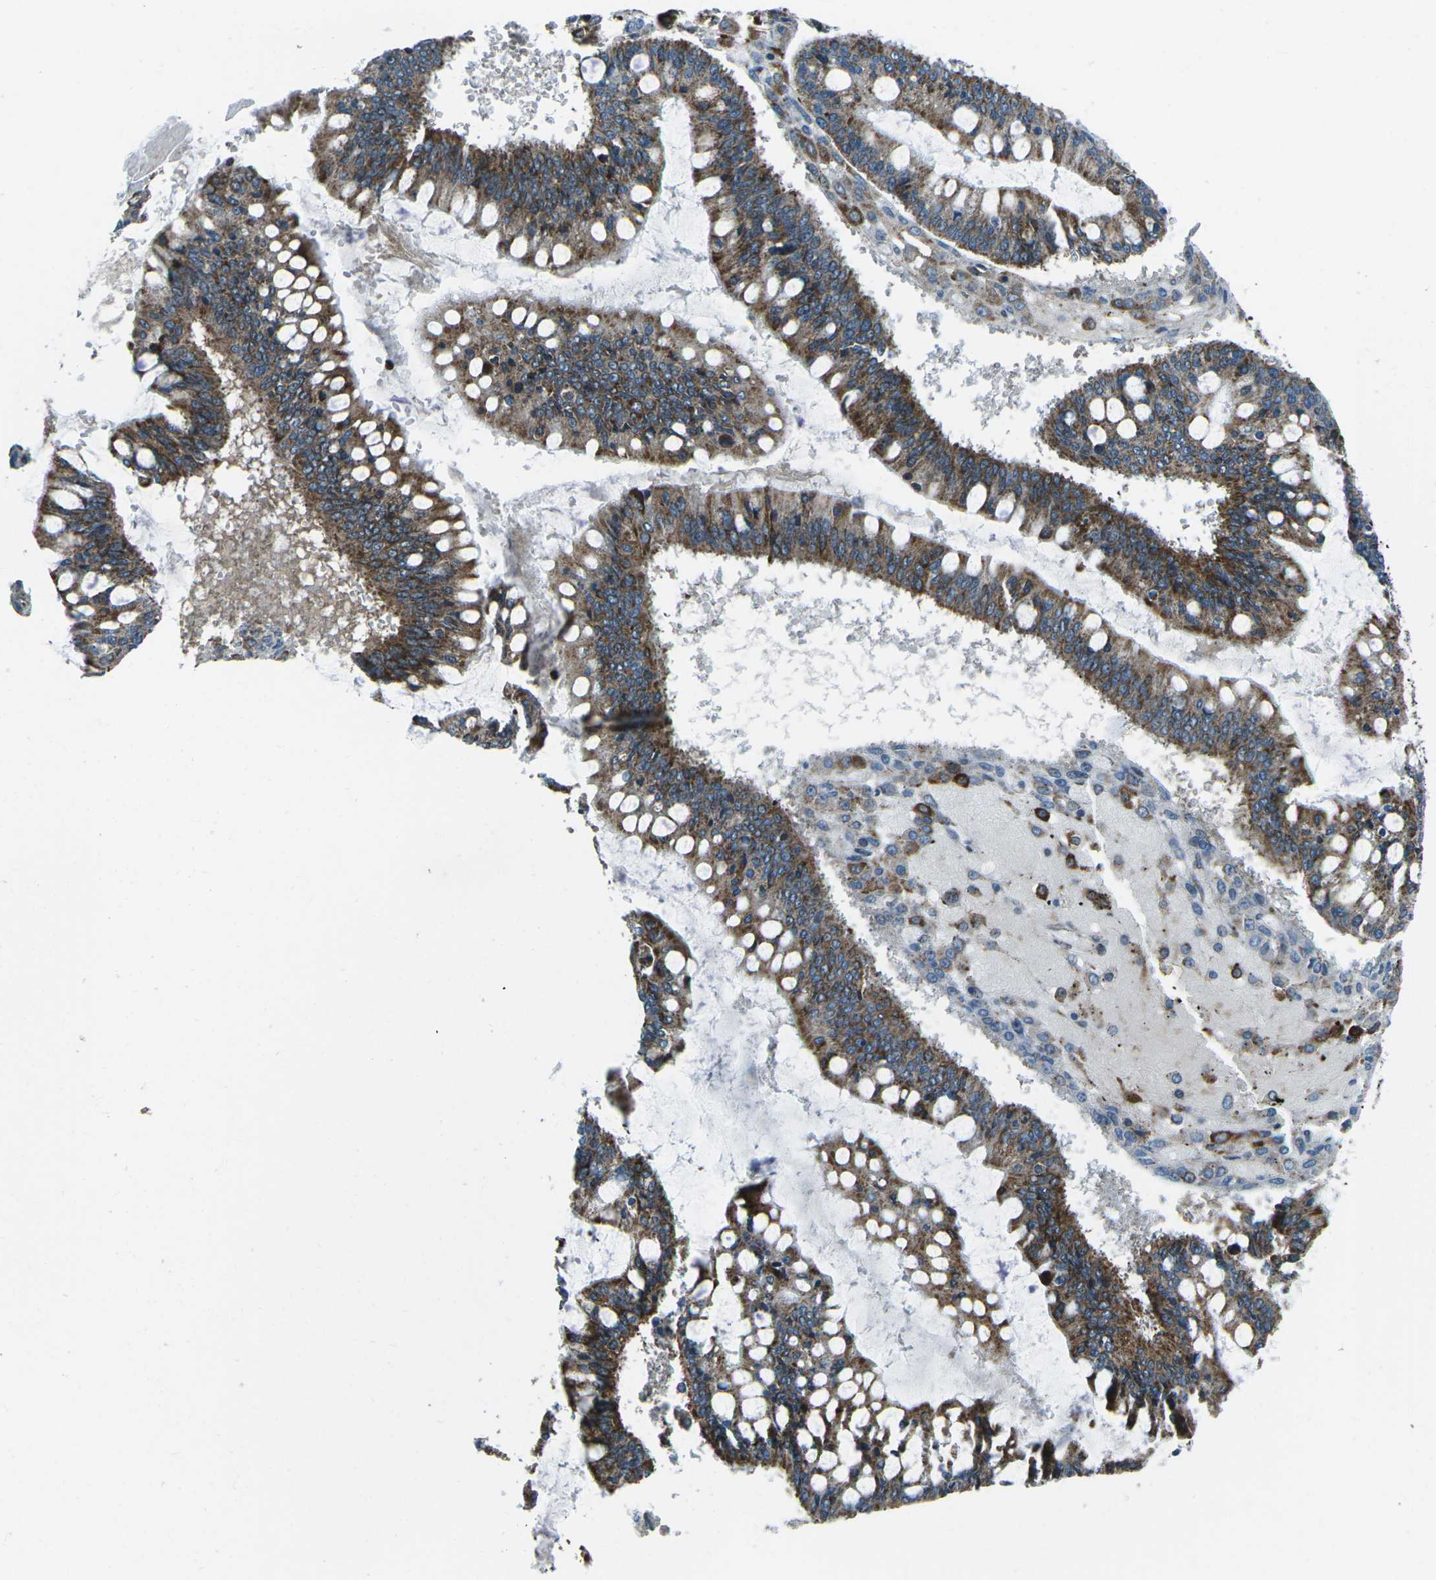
{"staining": {"intensity": "strong", "quantity": ">75%", "location": "cytoplasmic/membranous"}, "tissue": "ovarian cancer", "cell_type": "Tumor cells", "image_type": "cancer", "snomed": [{"axis": "morphology", "description": "Cystadenocarcinoma, mucinous, NOS"}, {"axis": "topography", "description": "Ovary"}], "caption": "IHC (DAB) staining of mucinous cystadenocarcinoma (ovarian) reveals strong cytoplasmic/membranous protein staining in approximately >75% of tumor cells.", "gene": "RFESD", "patient": {"sex": "female", "age": 73}}